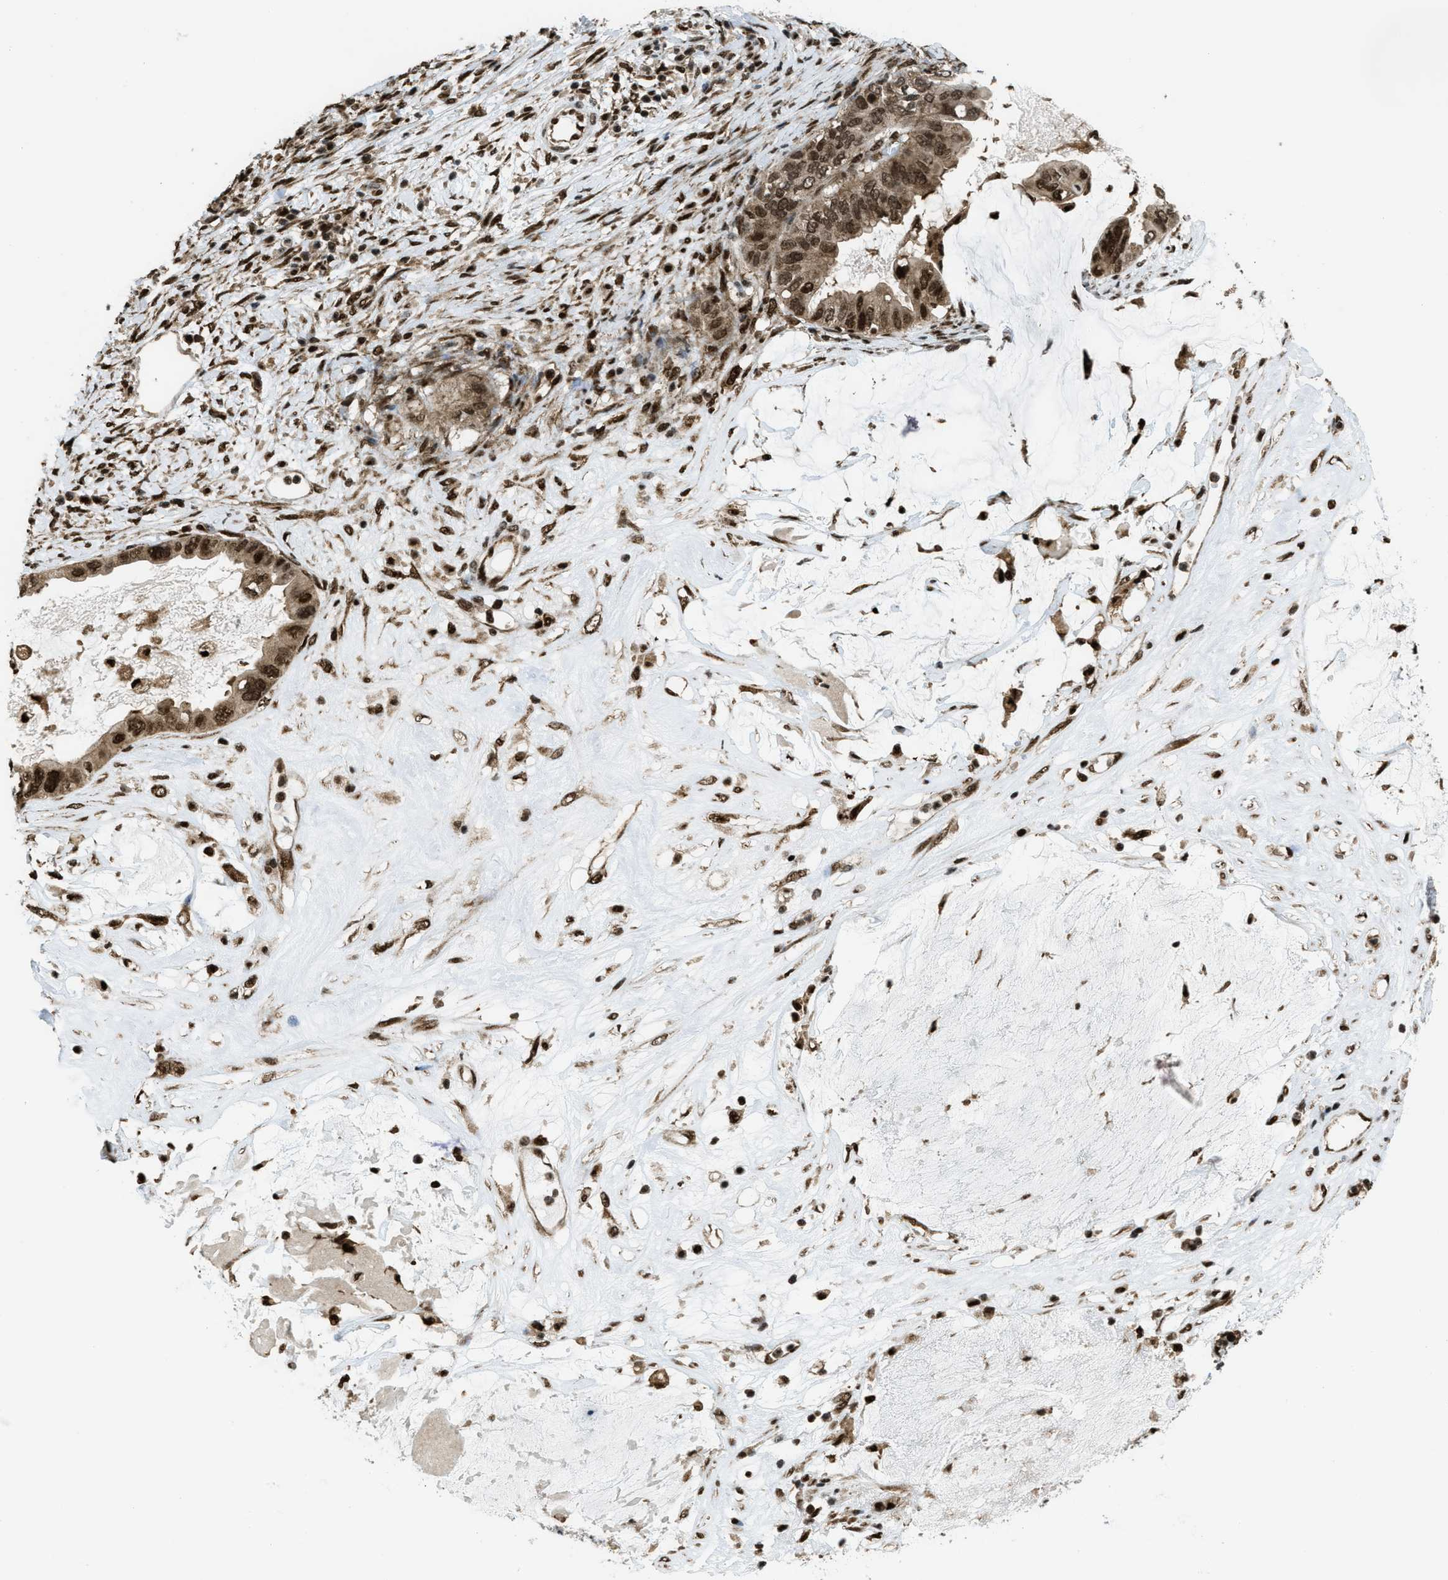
{"staining": {"intensity": "strong", "quantity": ">75%", "location": "nuclear"}, "tissue": "ovarian cancer", "cell_type": "Tumor cells", "image_type": "cancer", "snomed": [{"axis": "morphology", "description": "Cystadenocarcinoma, mucinous, NOS"}, {"axis": "topography", "description": "Ovary"}], "caption": "The photomicrograph reveals staining of ovarian cancer, revealing strong nuclear protein positivity (brown color) within tumor cells.", "gene": "TNPO1", "patient": {"sex": "female", "age": 80}}